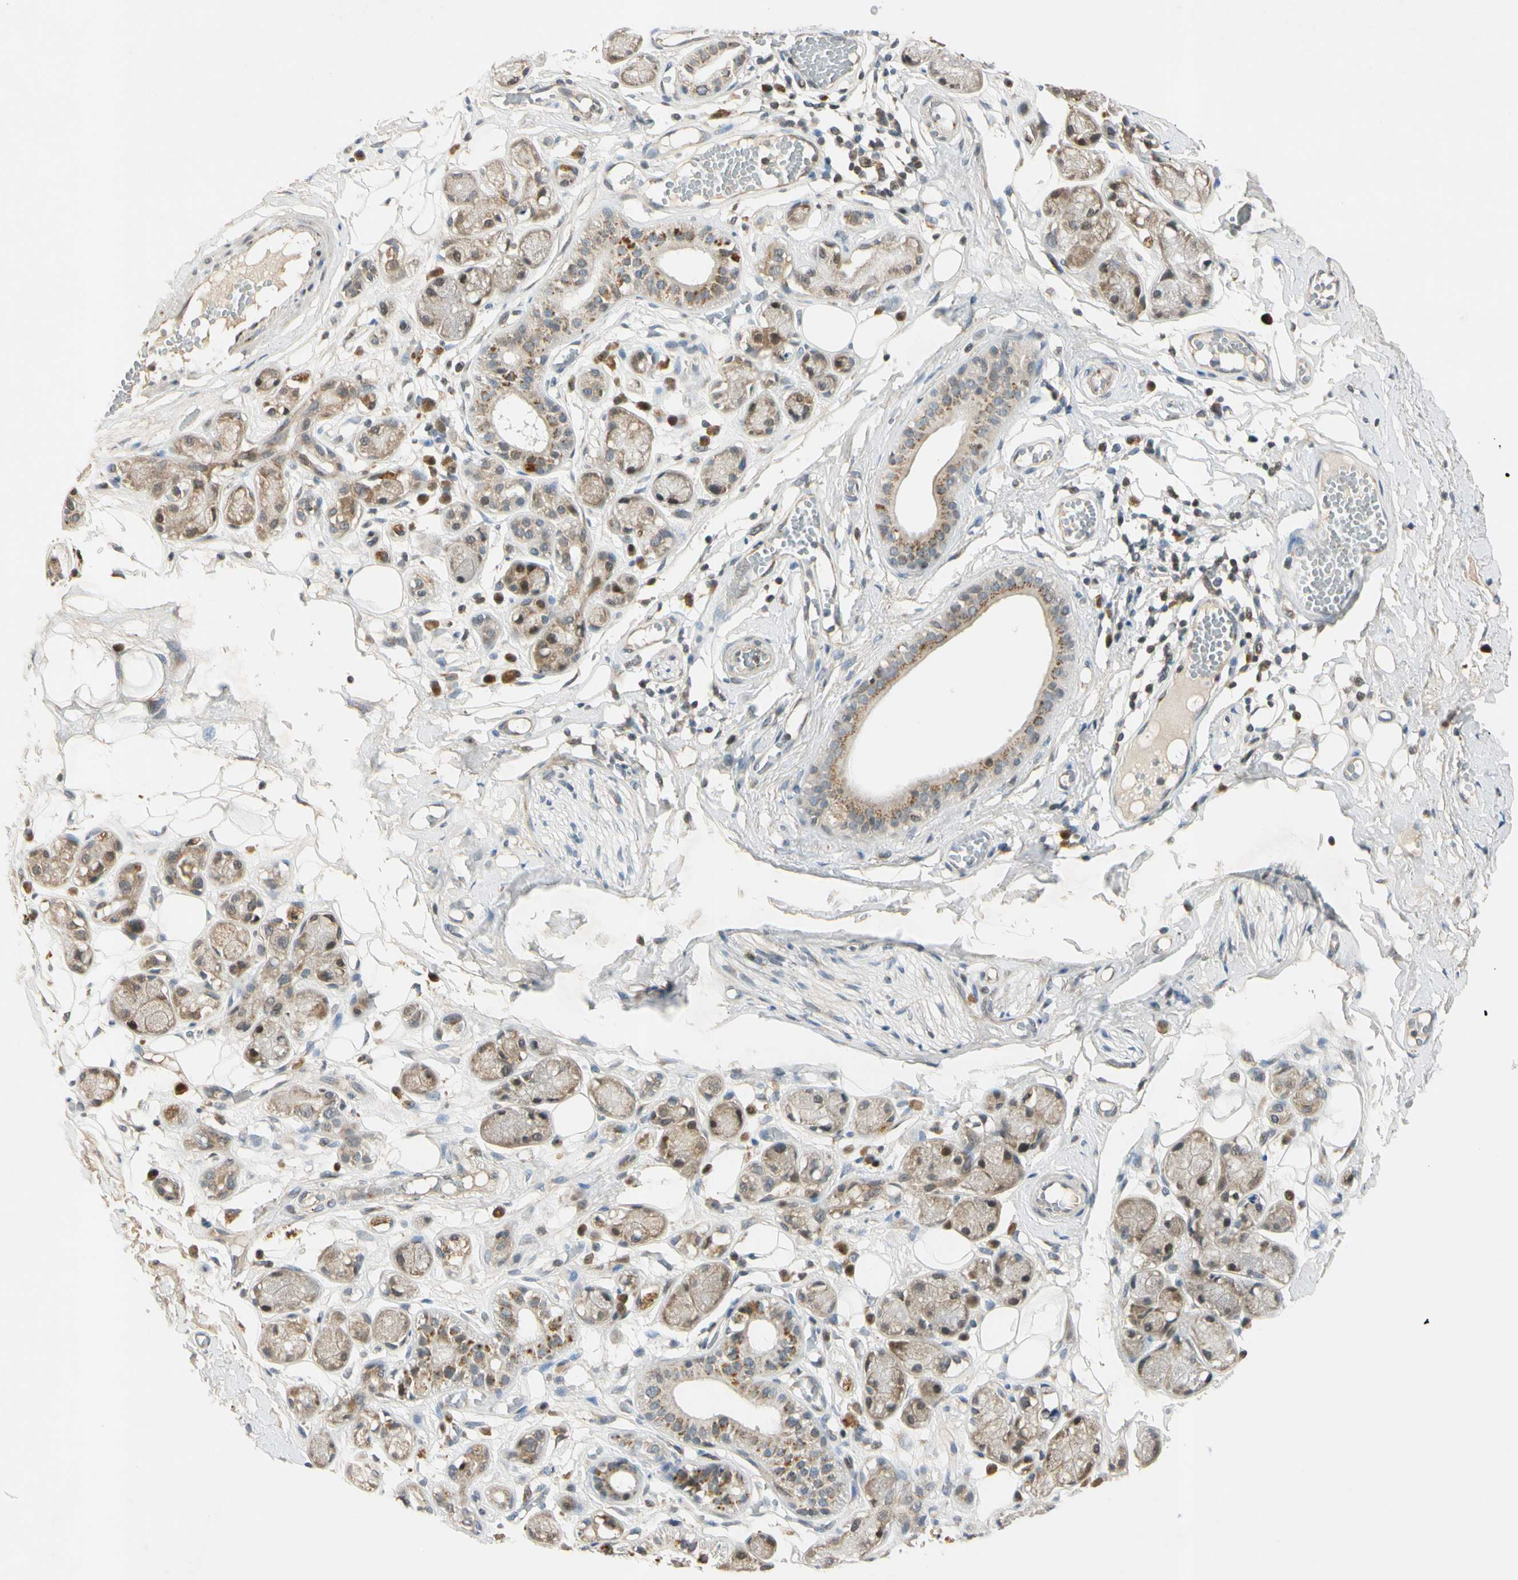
{"staining": {"intensity": "weak", "quantity": "25%-75%", "location": "cytoplasmic/membranous"}, "tissue": "adipose tissue", "cell_type": "Adipocytes", "image_type": "normal", "snomed": [{"axis": "morphology", "description": "Normal tissue, NOS"}, {"axis": "morphology", "description": "Inflammation, NOS"}, {"axis": "topography", "description": "Vascular tissue"}, {"axis": "topography", "description": "Salivary gland"}], "caption": "IHC (DAB) staining of unremarkable adipose tissue exhibits weak cytoplasmic/membranous protein positivity in approximately 25%-75% of adipocytes. (brown staining indicates protein expression, while blue staining denotes nuclei).", "gene": "RPS6KB2", "patient": {"sex": "female", "age": 75}}